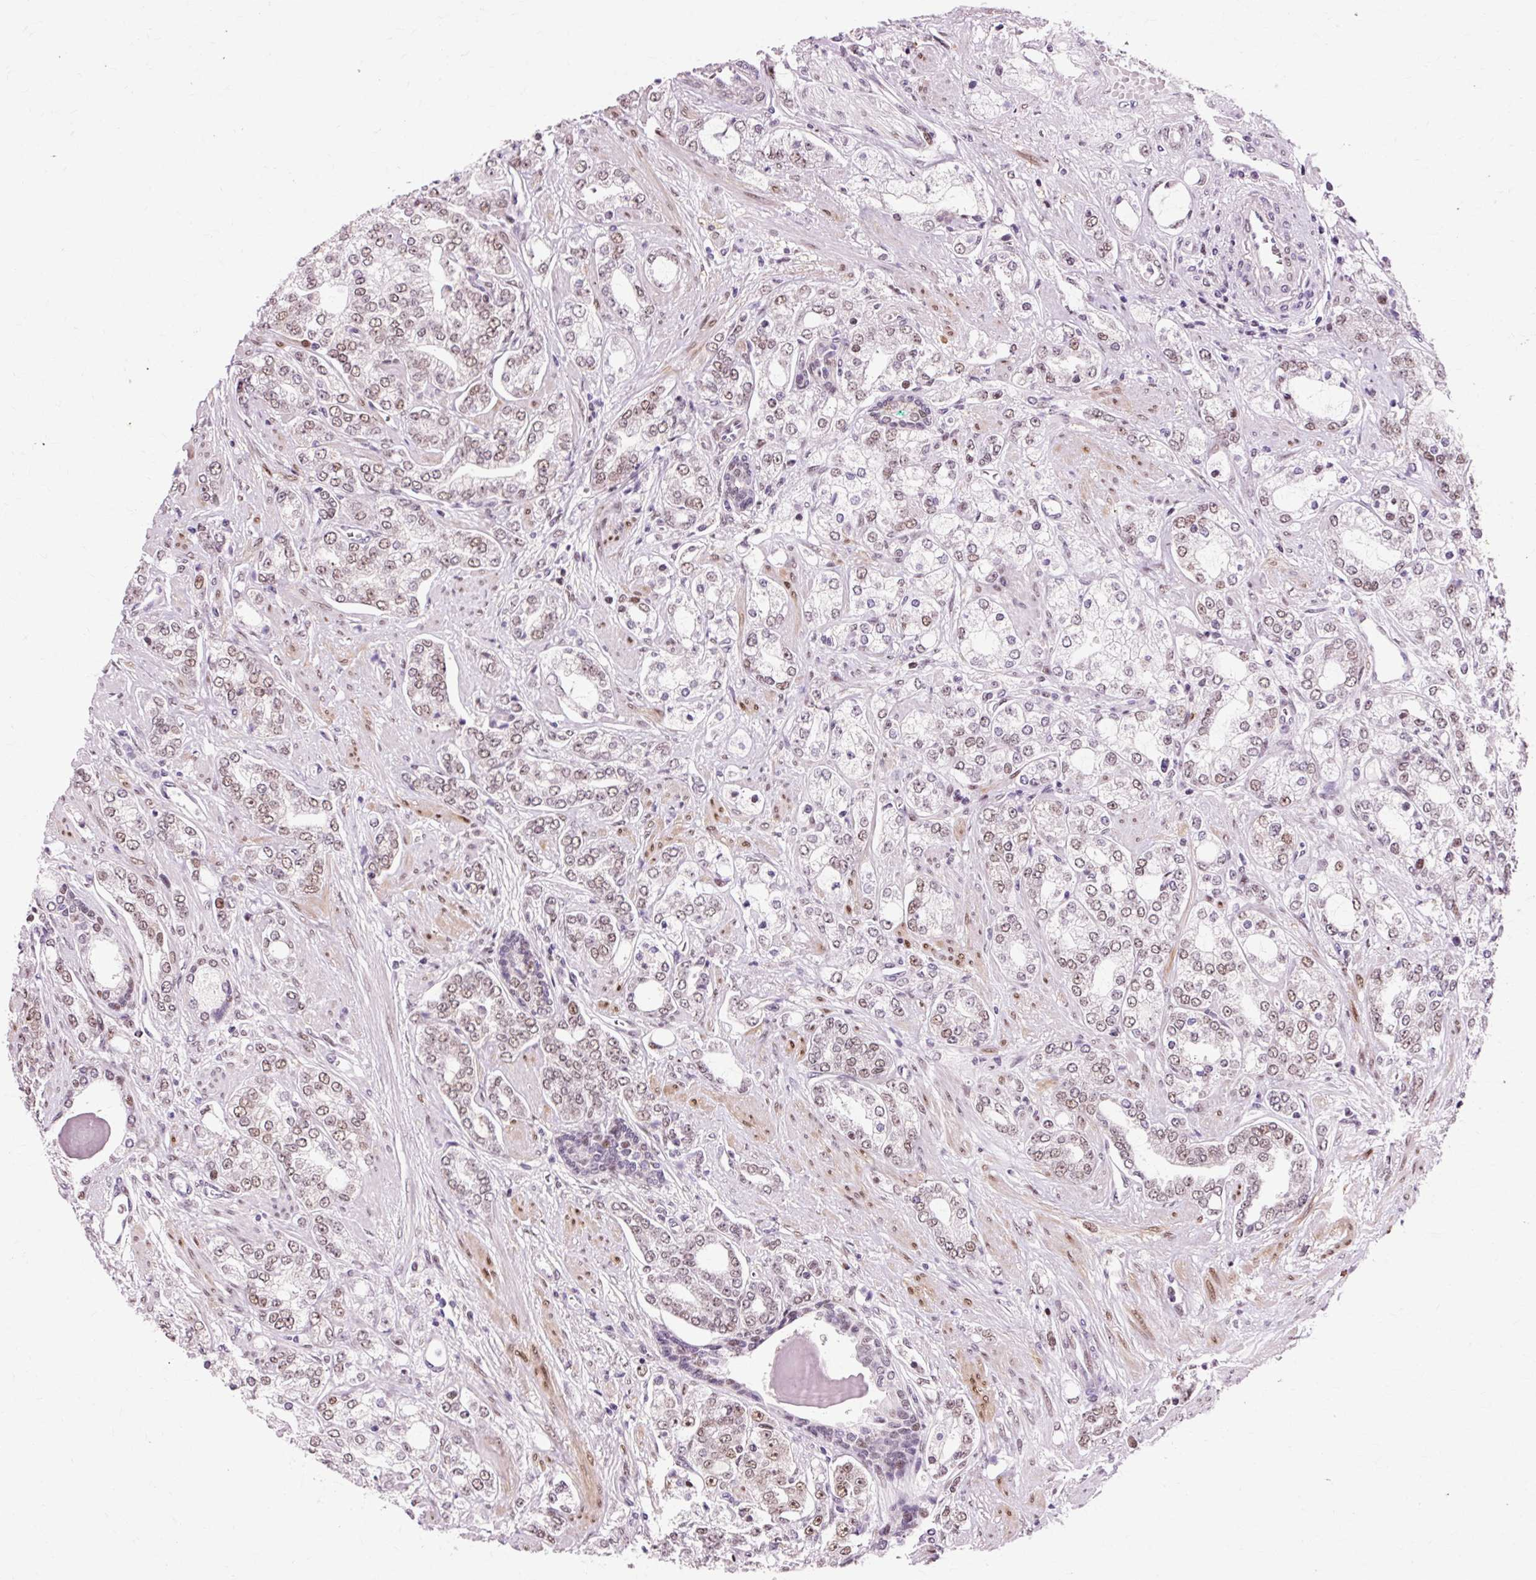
{"staining": {"intensity": "weak", "quantity": "25%-75%", "location": "nuclear"}, "tissue": "prostate cancer", "cell_type": "Tumor cells", "image_type": "cancer", "snomed": [{"axis": "morphology", "description": "Adenocarcinoma, High grade"}, {"axis": "topography", "description": "Prostate"}], "caption": "IHC of prostate cancer (adenocarcinoma (high-grade)) exhibits low levels of weak nuclear expression in about 25%-75% of tumor cells.", "gene": "MACROD2", "patient": {"sex": "male", "age": 64}}